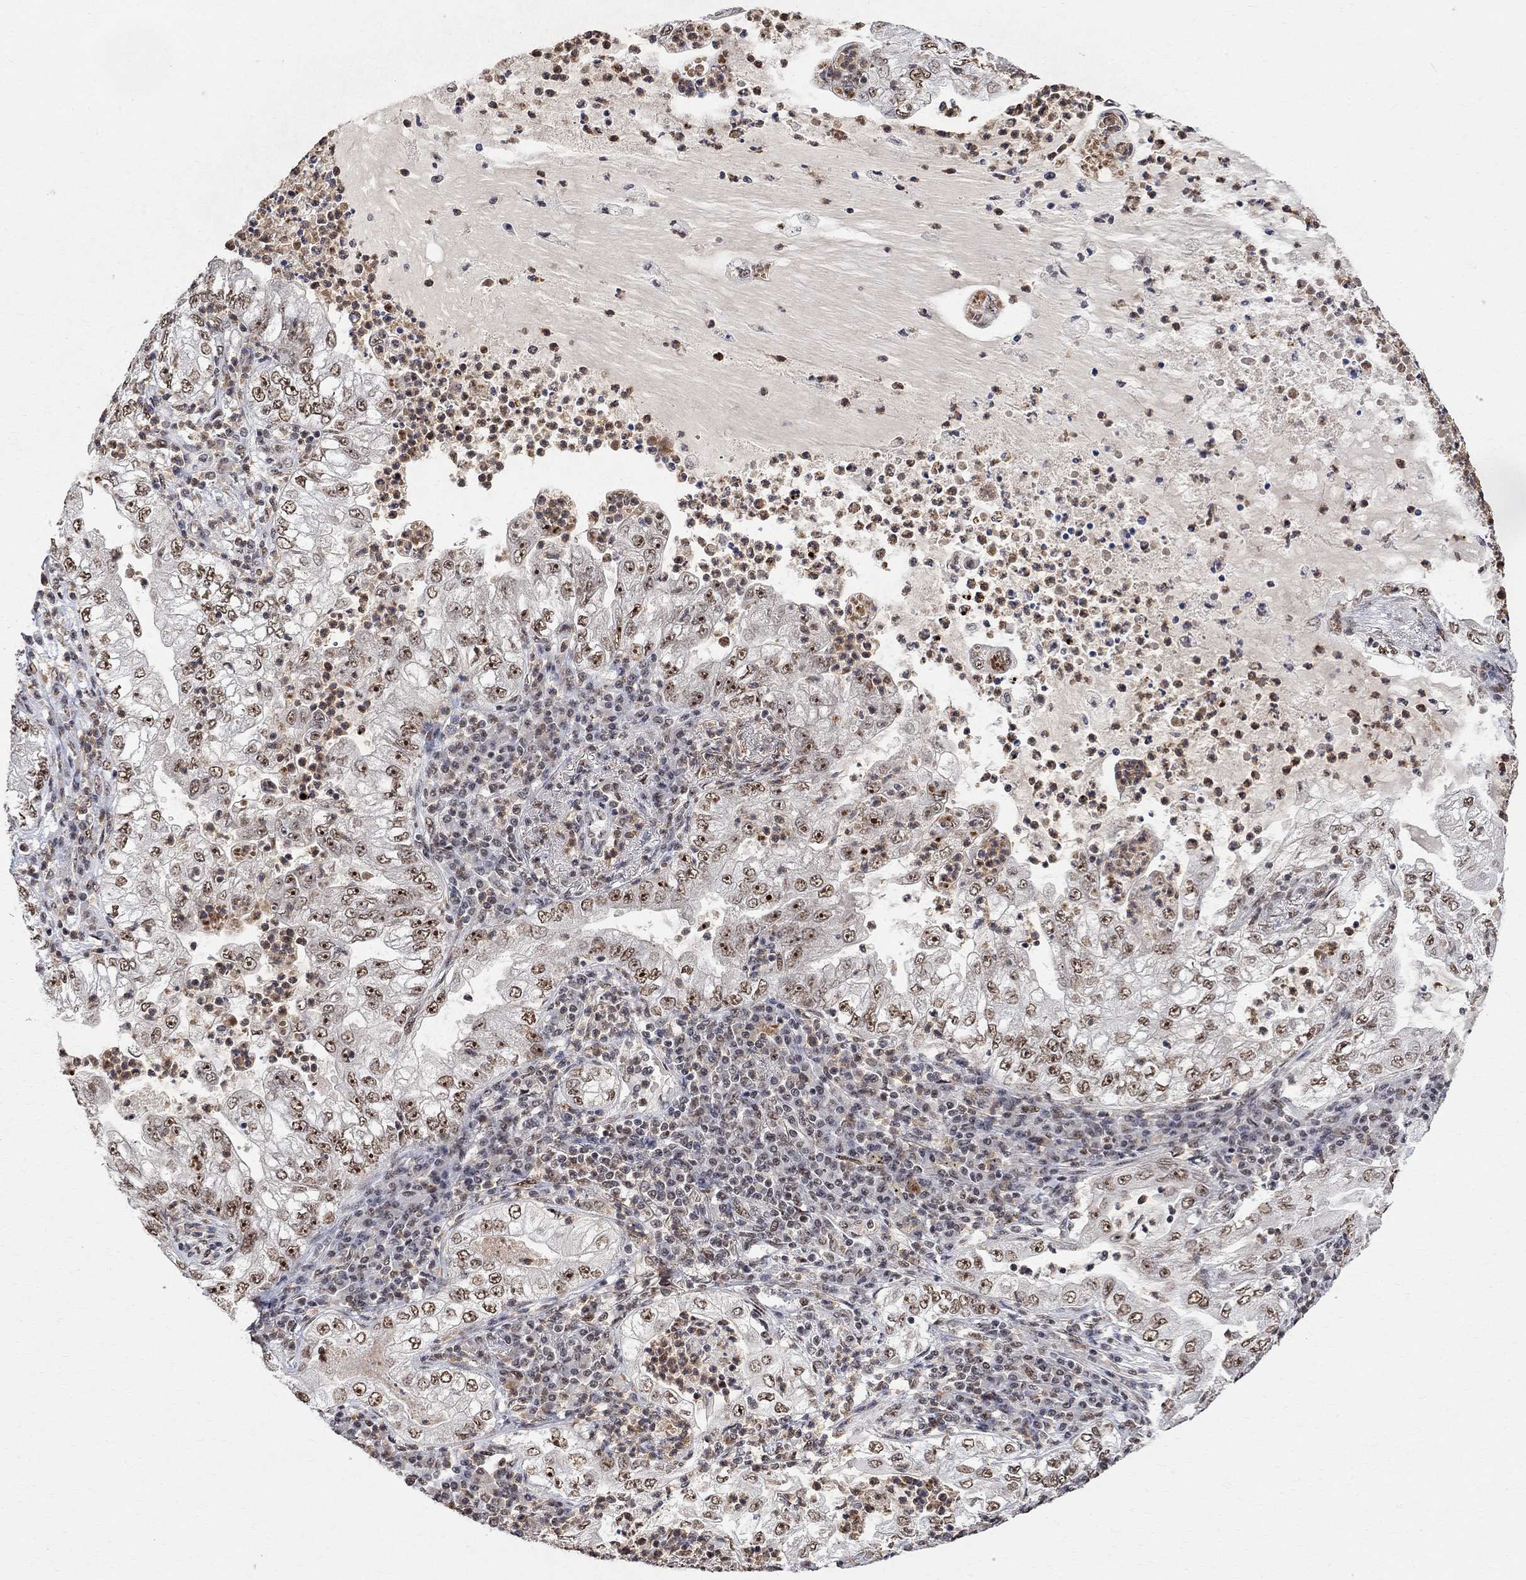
{"staining": {"intensity": "strong", "quantity": ">75%", "location": "nuclear"}, "tissue": "lung cancer", "cell_type": "Tumor cells", "image_type": "cancer", "snomed": [{"axis": "morphology", "description": "Adenocarcinoma, NOS"}, {"axis": "topography", "description": "Lung"}], "caption": "Protein expression by immunohistochemistry (IHC) demonstrates strong nuclear staining in approximately >75% of tumor cells in adenocarcinoma (lung).", "gene": "E4F1", "patient": {"sex": "female", "age": 73}}